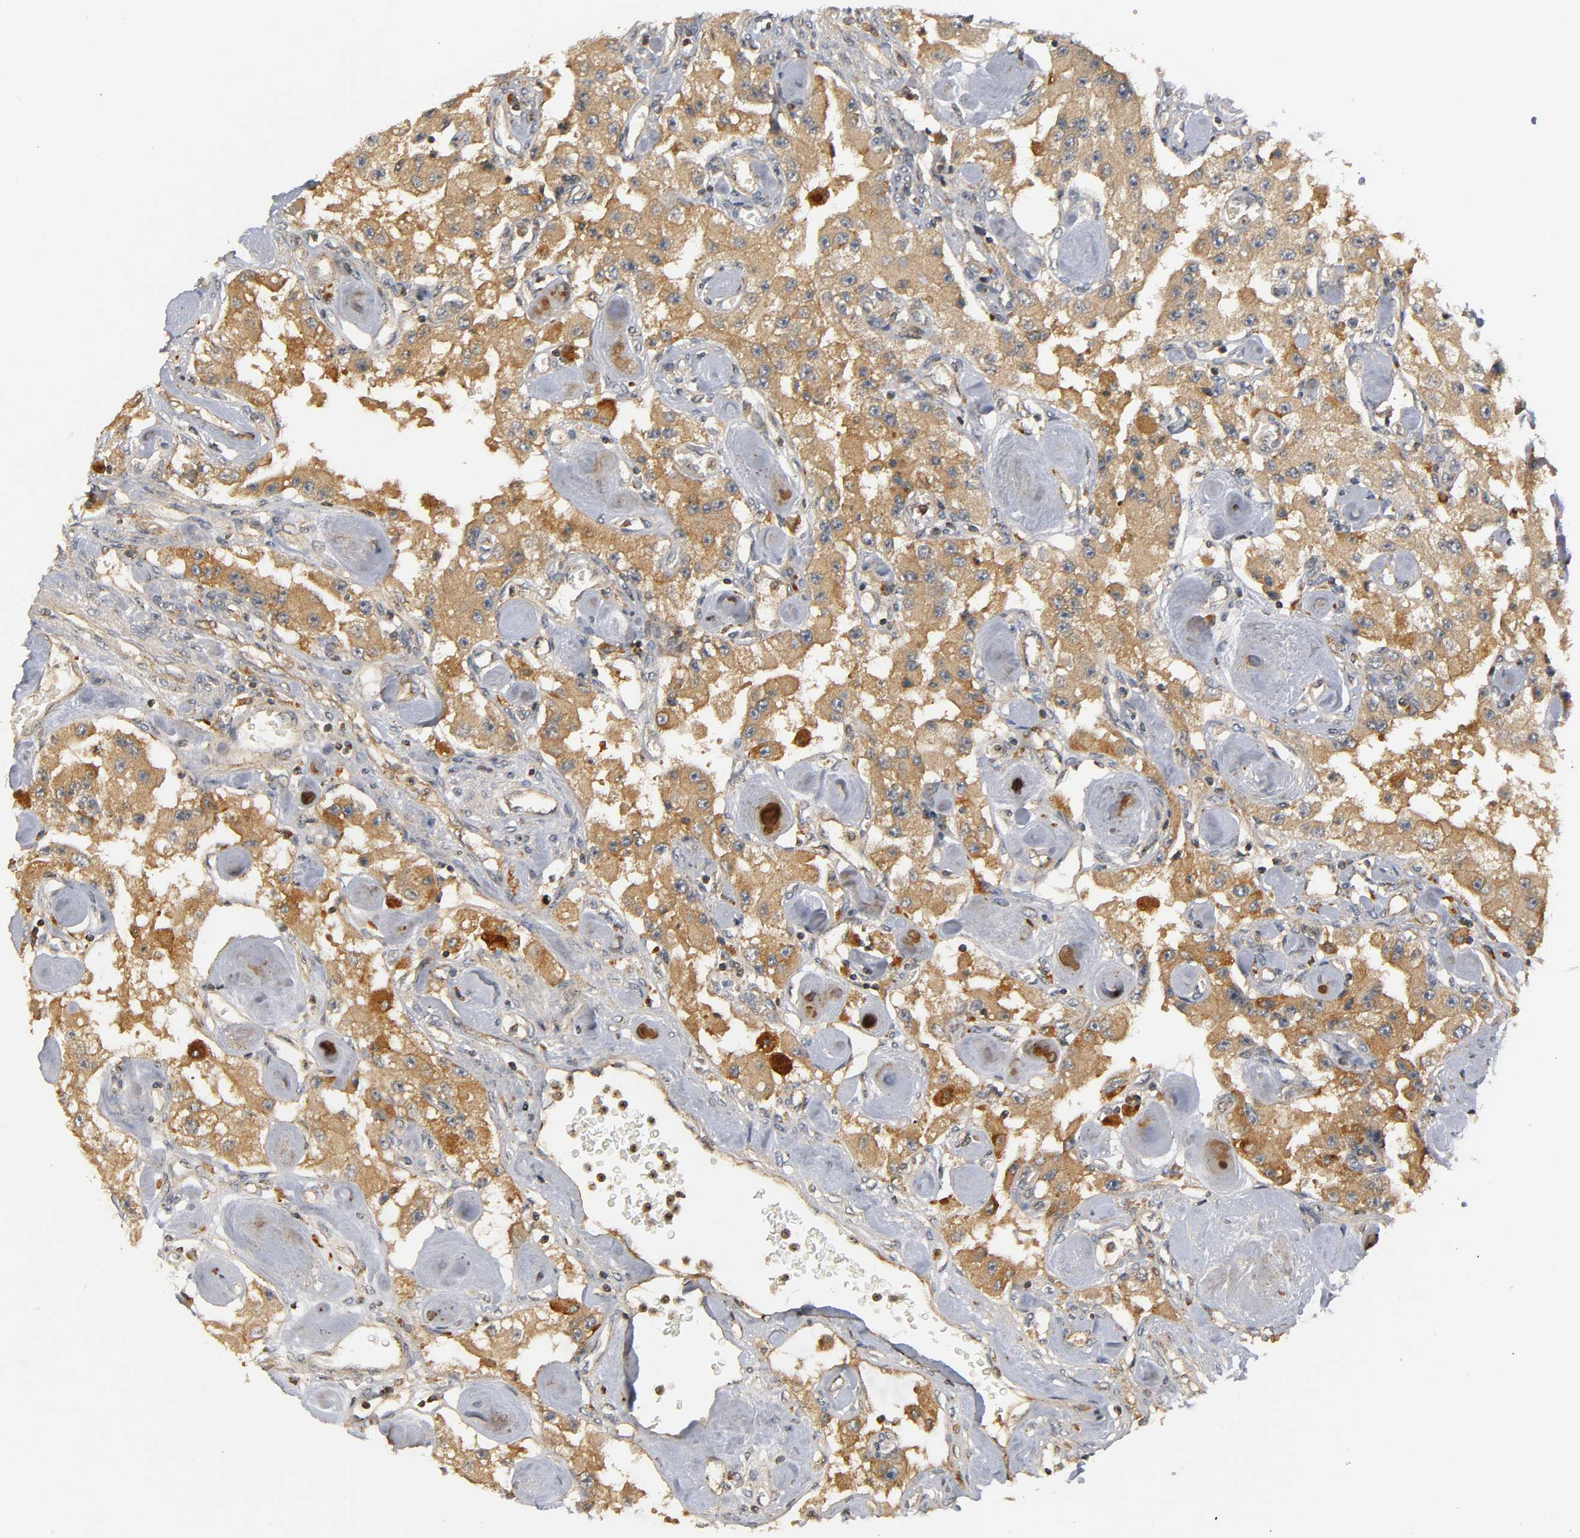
{"staining": {"intensity": "moderate", "quantity": ">75%", "location": "cytoplasmic/membranous"}, "tissue": "carcinoid", "cell_type": "Tumor cells", "image_type": "cancer", "snomed": [{"axis": "morphology", "description": "Carcinoid, malignant, NOS"}, {"axis": "topography", "description": "Pancreas"}], "caption": "A brown stain labels moderate cytoplasmic/membranous positivity of a protein in carcinoid tumor cells.", "gene": "IKBKB", "patient": {"sex": "male", "age": 41}}